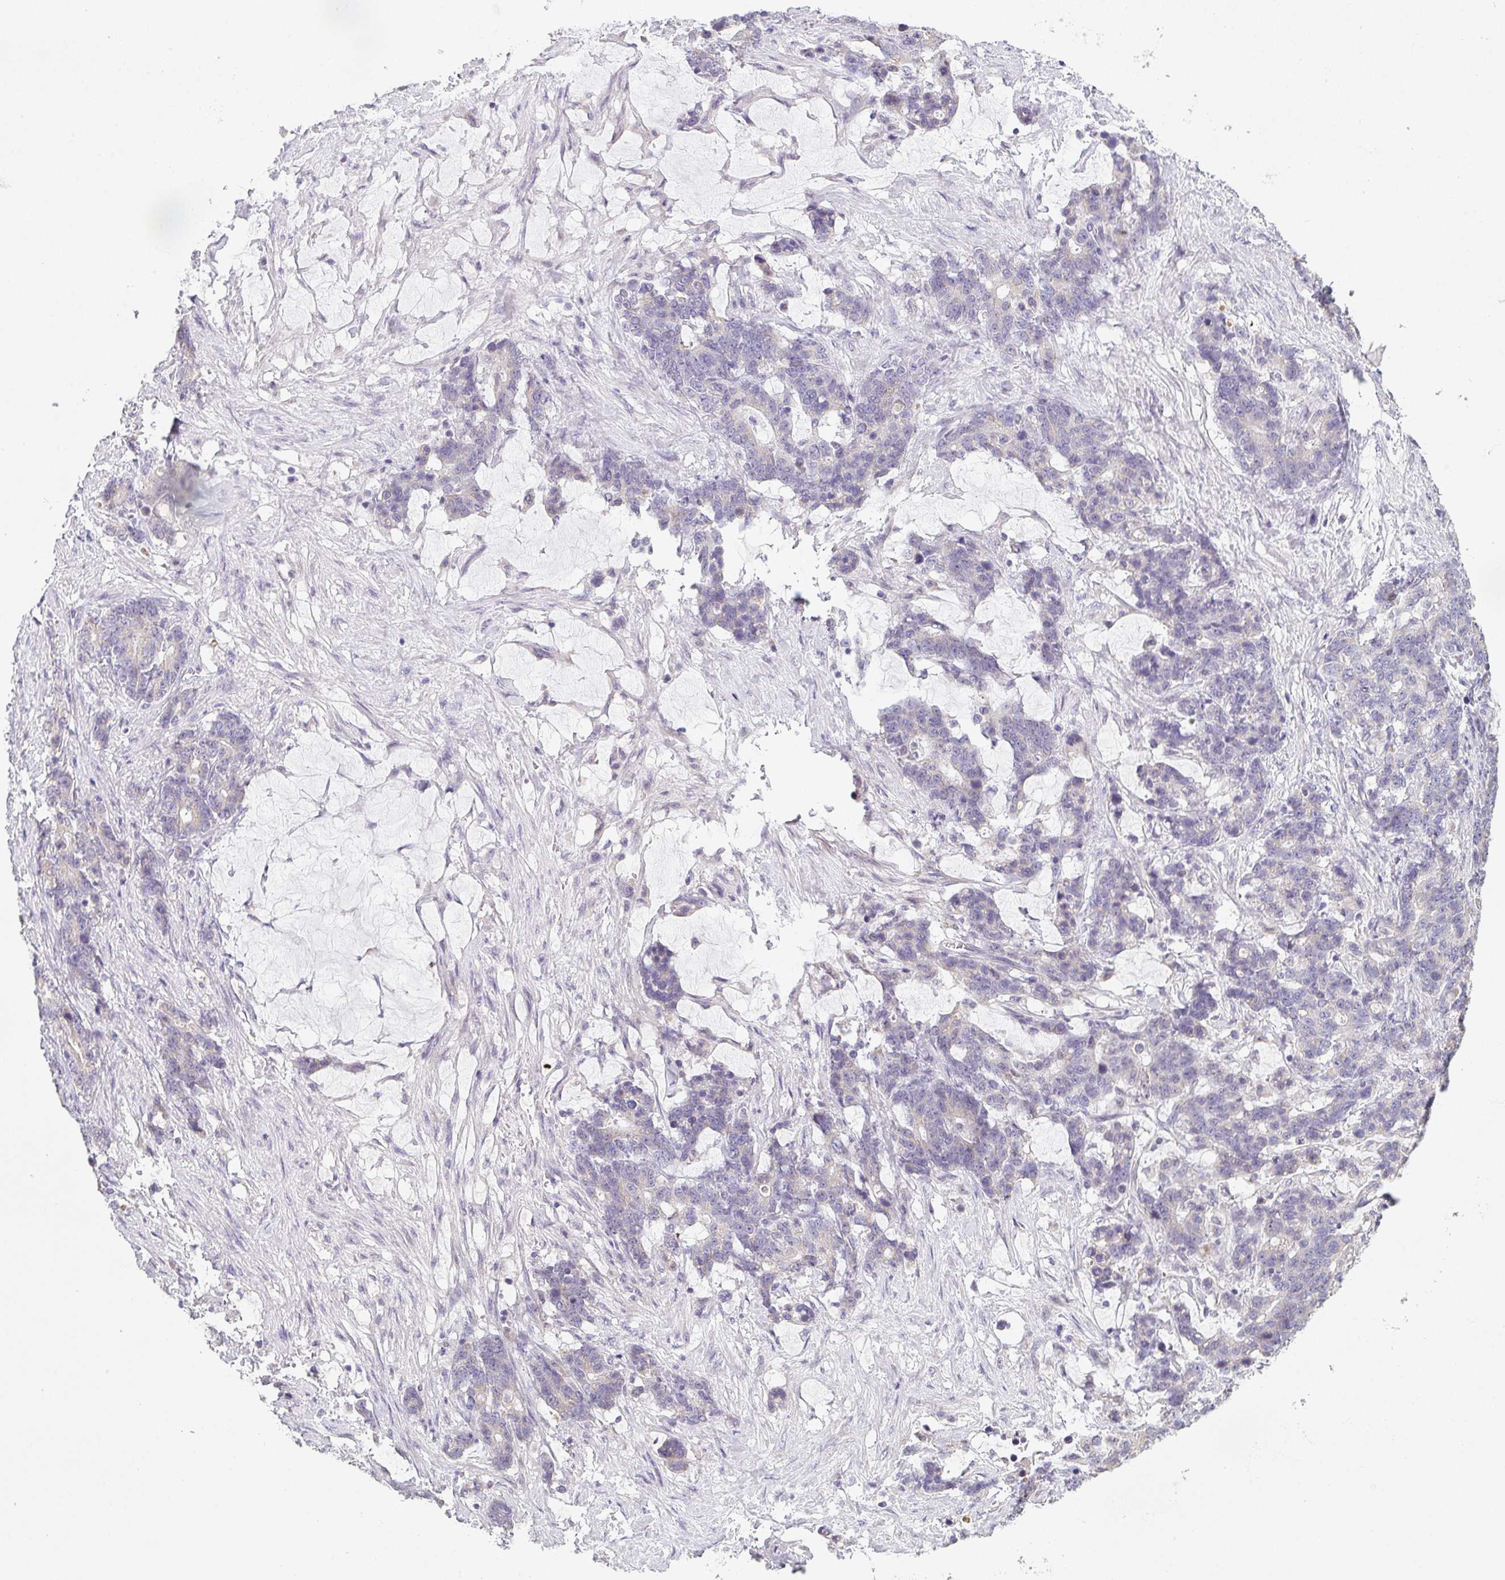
{"staining": {"intensity": "weak", "quantity": "<25%", "location": "cytoplasmic/membranous"}, "tissue": "stomach cancer", "cell_type": "Tumor cells", "image_type": "cancer", "snomed": [{"axis": "morphology", "description": "Normal tissue, NOS"}, {"axis": "morphology", "description": "Adenocarcinoma, NOS"}, {"axis": "topography", "description": "Stomach"}], "caption": "An IHC micrograph of stomach cancer (adenocarcinoma) is shown. There is no staining in tumor cells of stomach cancer (adenocarcinoma).", "gene": "CACNA1S", "patient": {"sex": "female", "age": 64}}